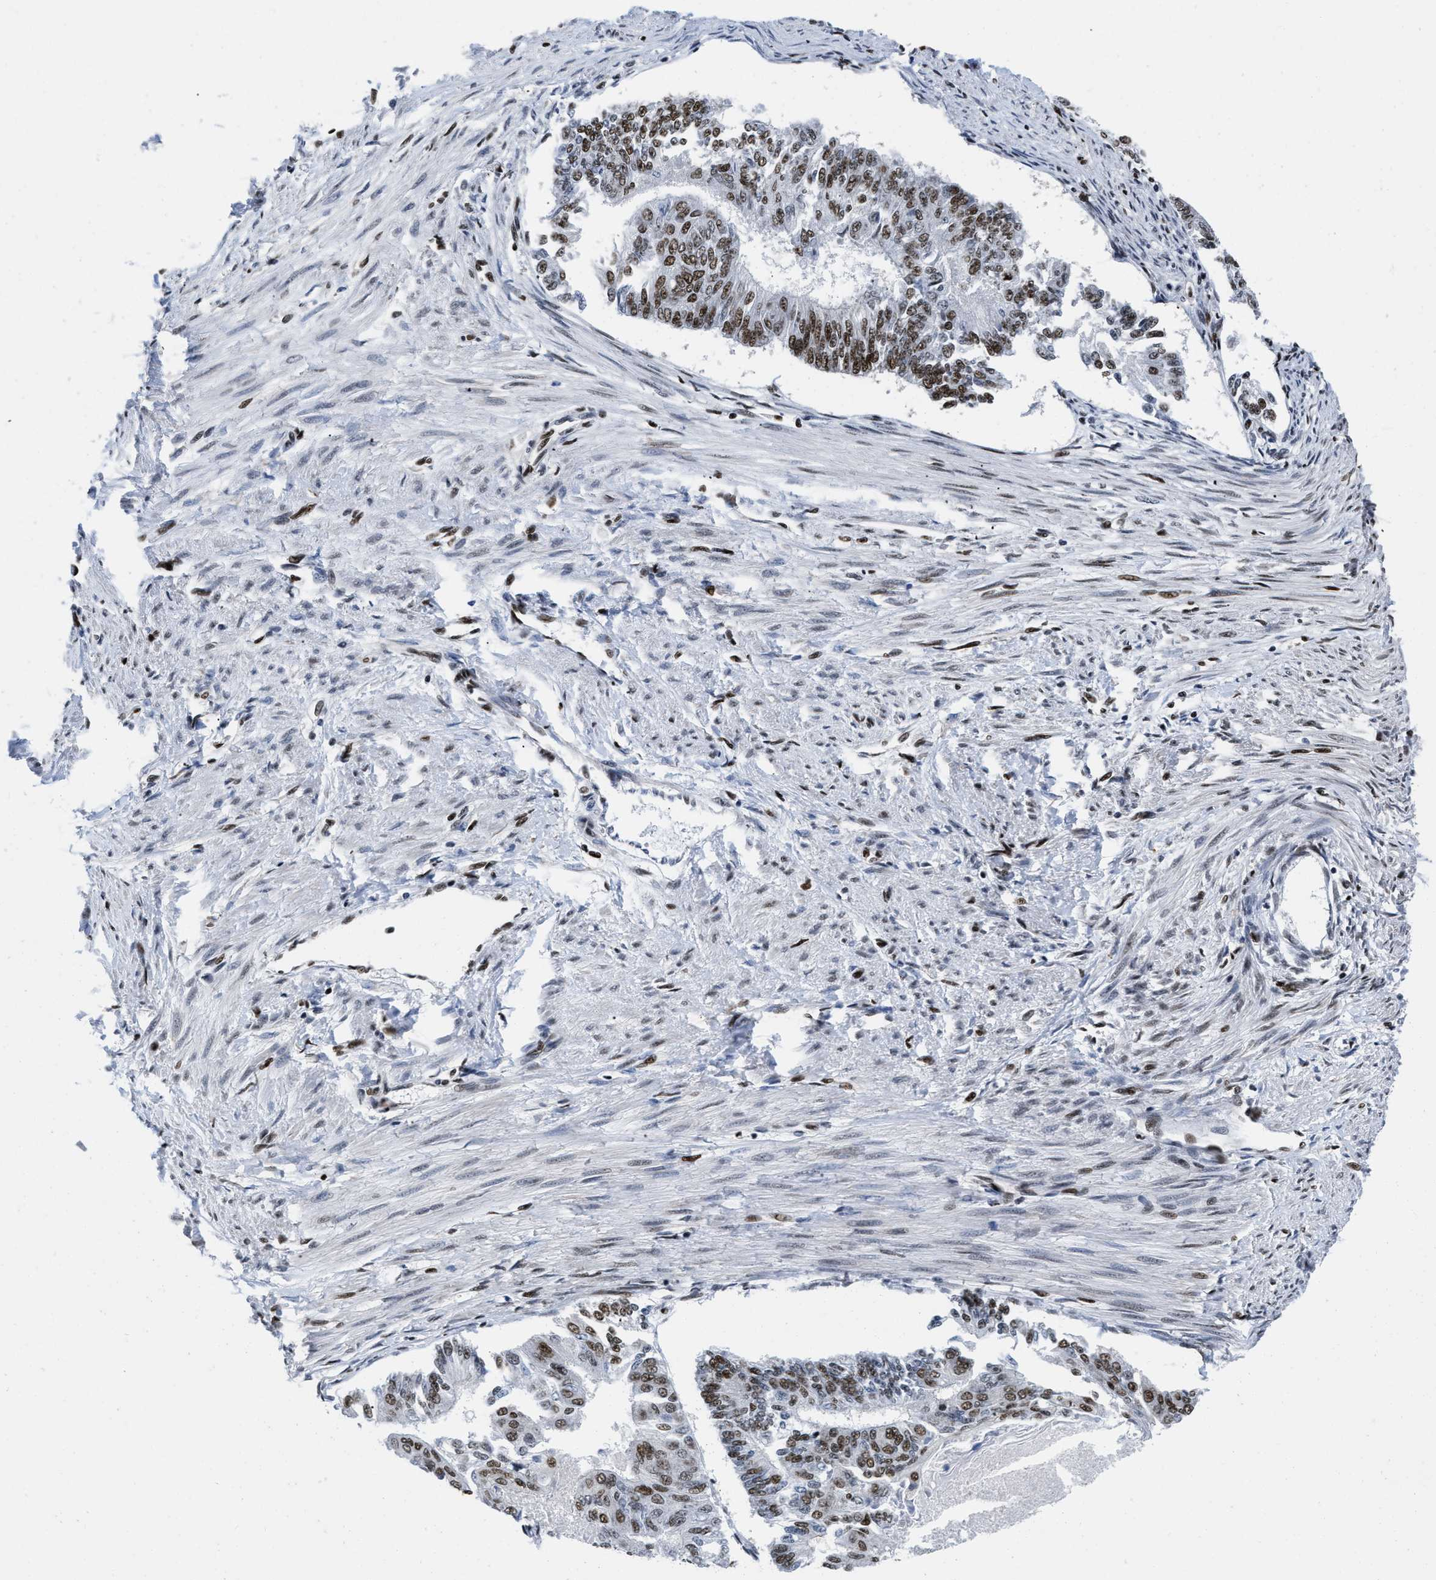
{"staining": {"intensity": "moderate", "quantity": ">75%", "location": "nuclear"}, "tissue": "endometrial cancer", "cell_type": "Tumor cells", "image_type": "cancer", "snomed": [{"axis": "morphology", "description": "Adenocarcinoma, NOS"}, {"axis": "topography", "description": "Endometrium"}], "caption": "Endometrial cancer stained for a protein (brown) reveals moderate nuclear positive staining in approximately >75% of tumor cells.", "gene": "CREB1", "patient": {"sex": "female", "age": 32}}